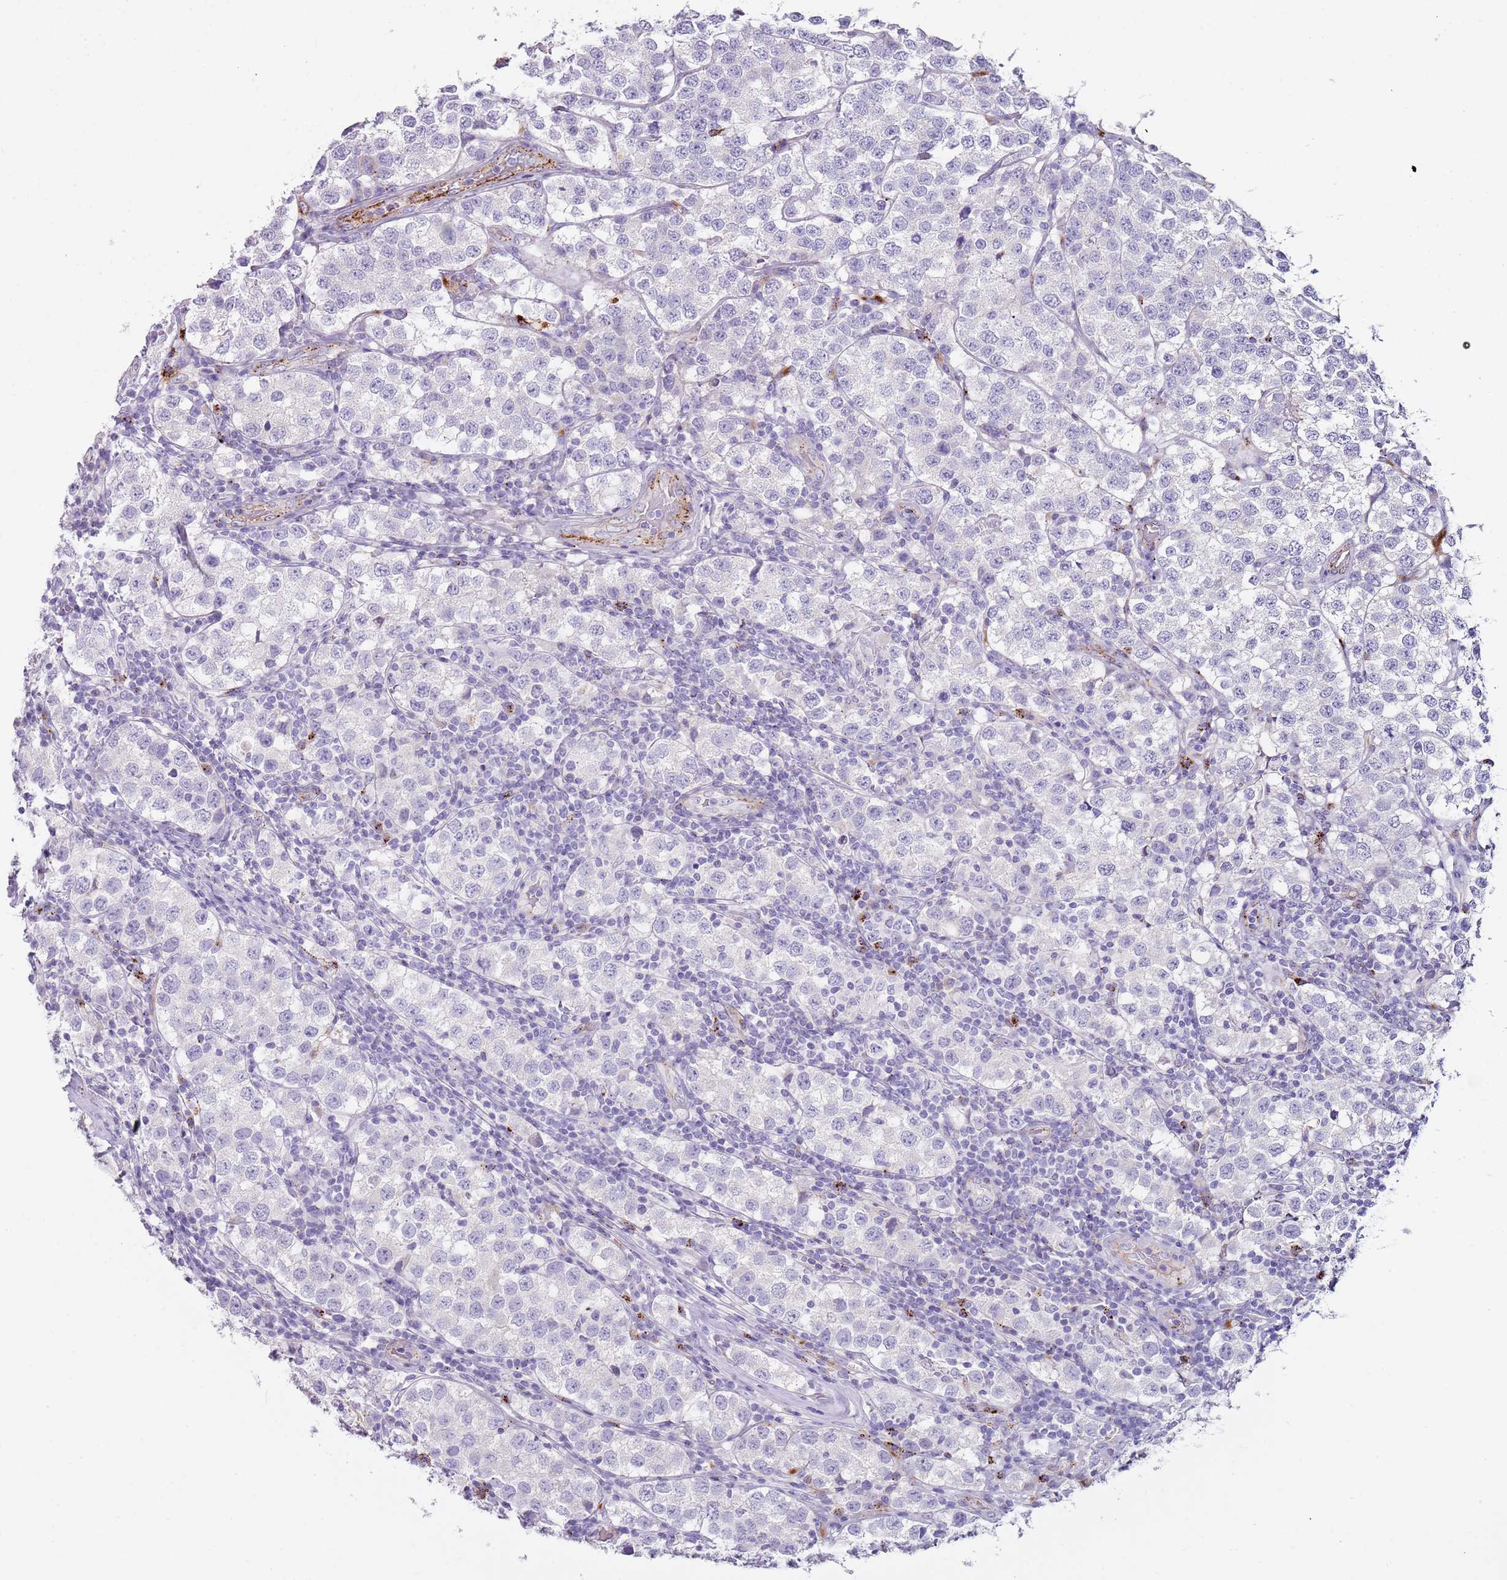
{"staining": {"intensity": "negative", "quantity": "none", "location": "none"}, "tissue": "testis cancer", "cell_type": "Tumor cells", "image_type": "cancer", "snomed": [{"axis": "morphology", "description": "Seminoma, NOS"}, {"axis": "topography", "description": "Testis"}], "caption": "Image shows no significant protein positivity in tumor cells of seminoma (testis).", "gene": "LRRN3", "patient": {"sex": "male", "age": 34}}